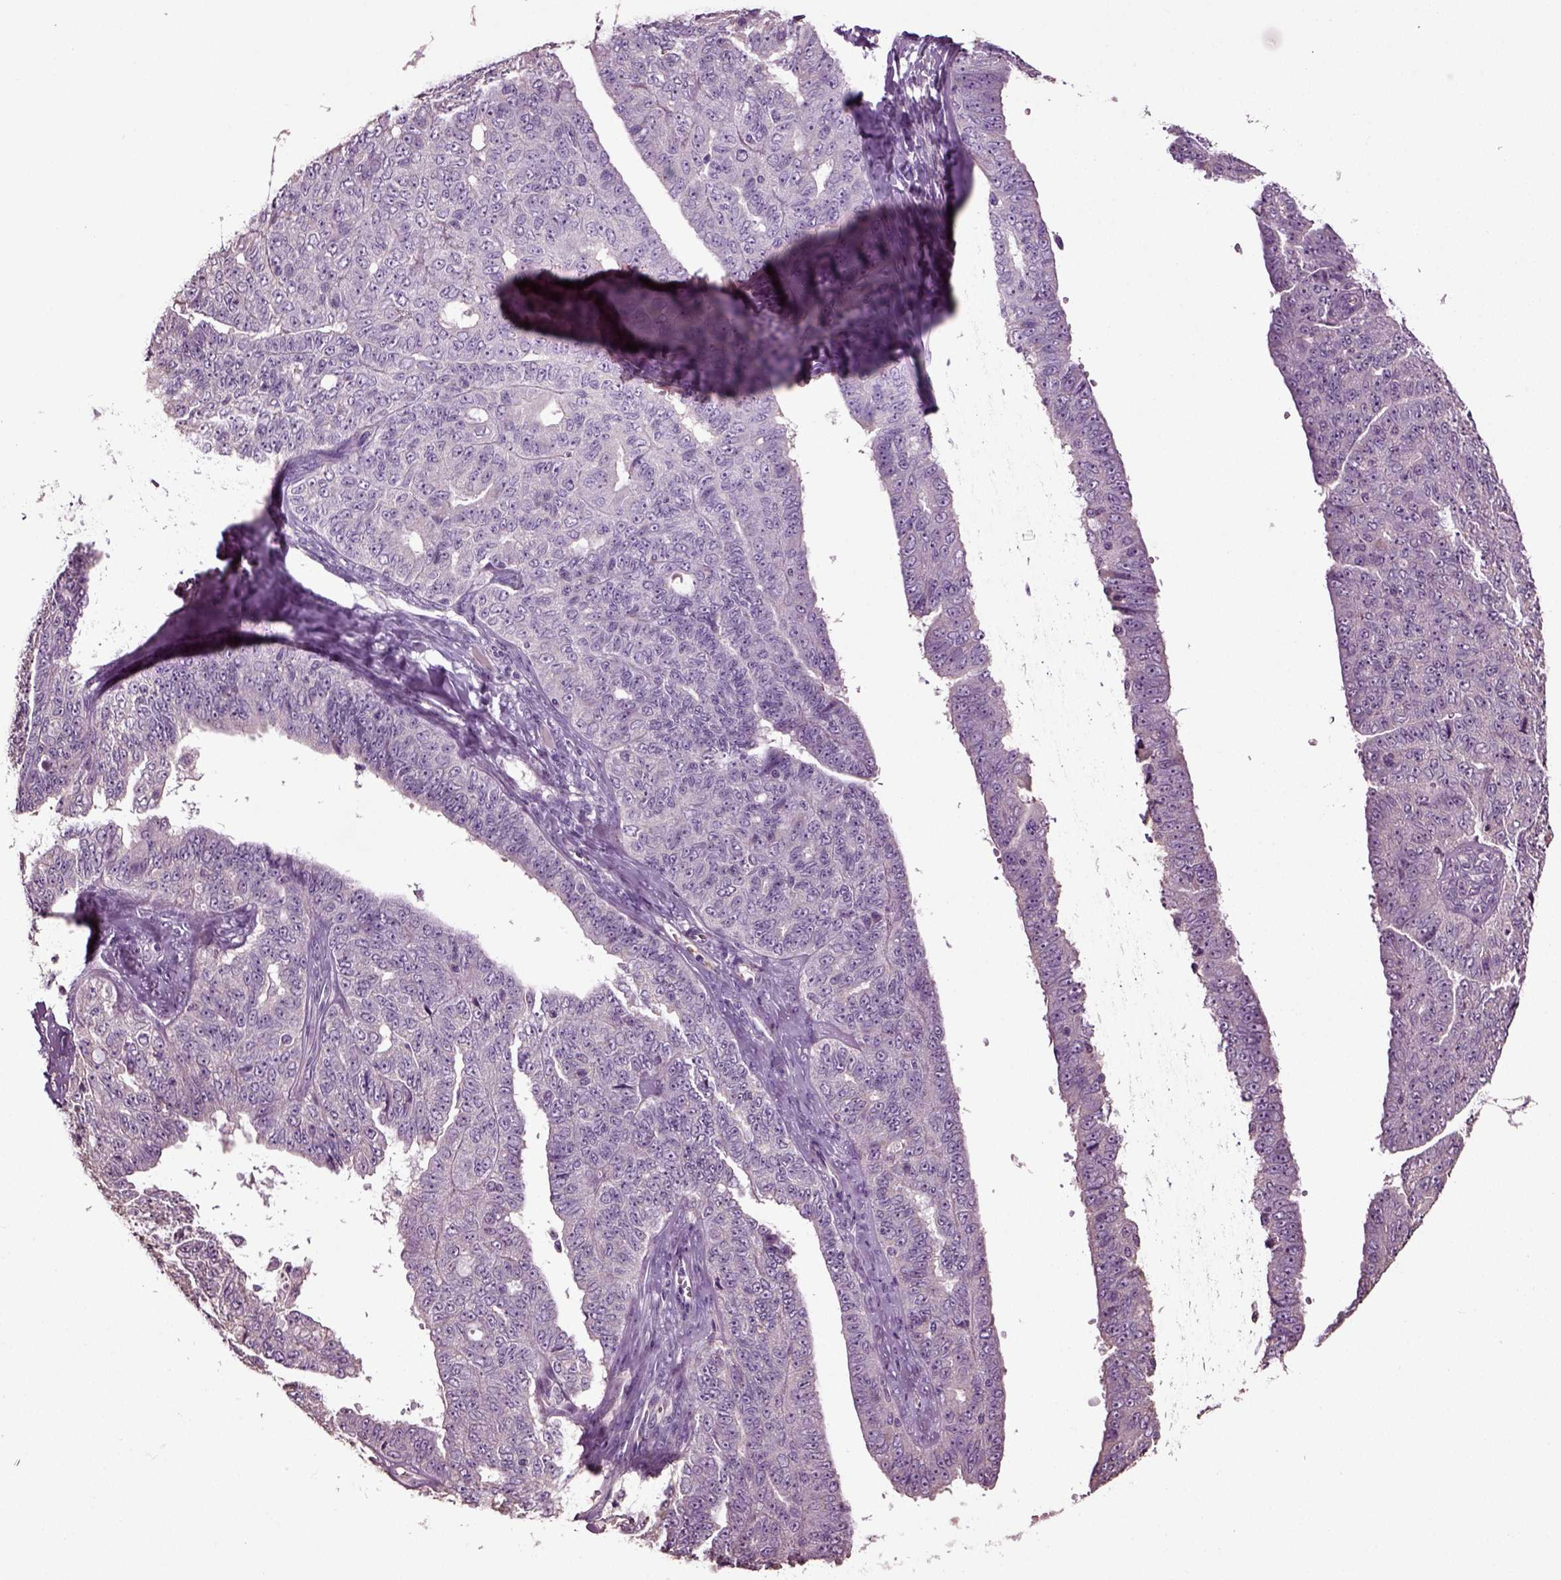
{"staining": {"intensity": "negative", "quantity": "none", "location": "none"}, "tissue": "ovarian cancer", "cell_type": "Tumor cells", "image_type": "cancer", "snomed": [{"axis": "morphology", "description": "Cystadenocarcinoma, serous, NOS"}, {"axis": "topography", "description": "Ovary"}], "caption": "Tumor cells are negative for protein expression in human serous cystadenocarcinoma (ovarian).", "gene": "DEFB118", "patient": {"sex": "female", "age": 71}}